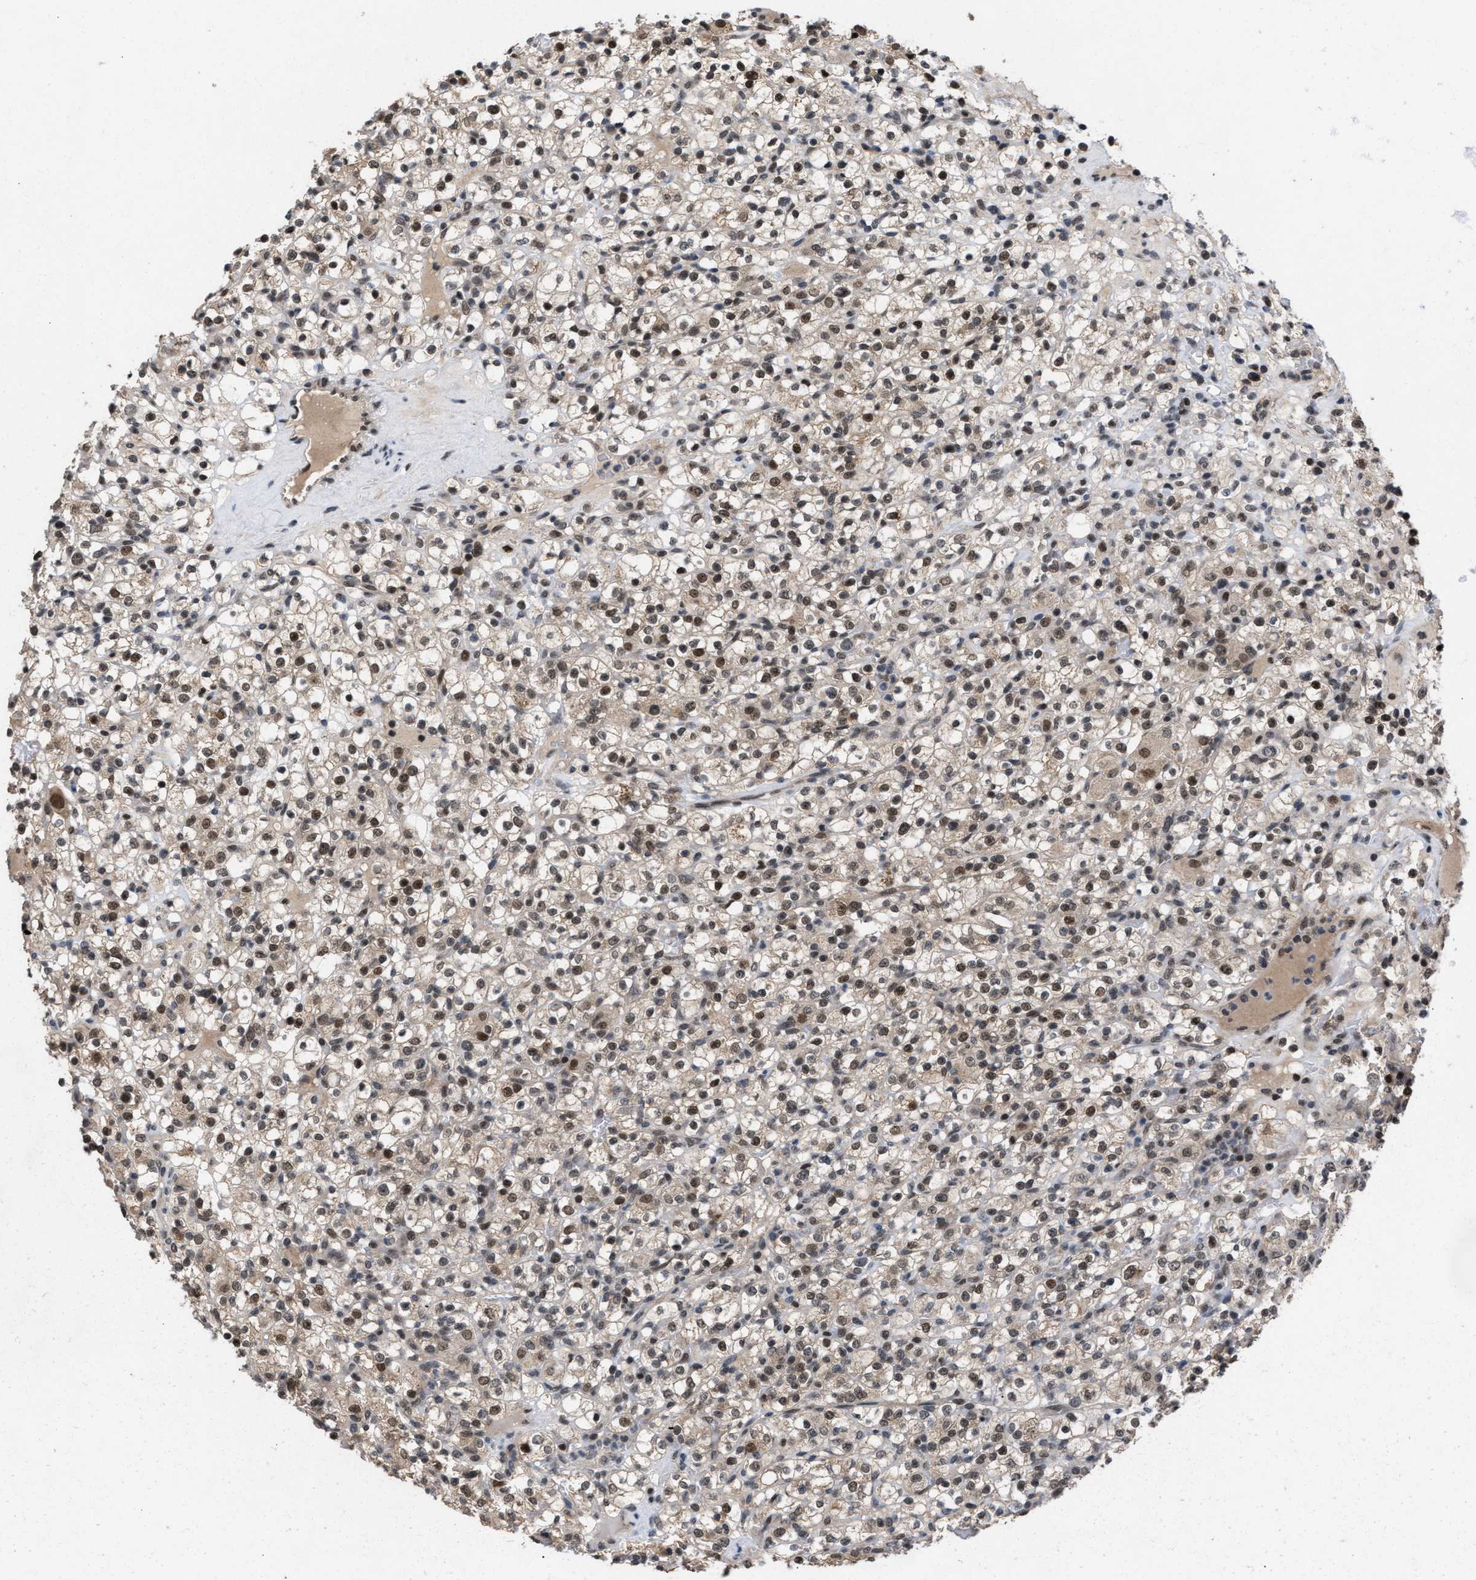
{"staining": {"intensity": "moderate", "quantity": ">75%", "location": "nuclear"}, "tissue": "renal cancer", "cell_type": "Tumor cells", "image_type": "cancer", "snomed": [{"axis": "morphology", "description": "Normal tissue, NOS"}, {"axis": "morphology", "description": "Adenocarcinoma, NOS"}, {"axis": "topography", "description": "Kidney"}], "caption": "This photomicrograph shows immunohistochemistry (IHC) staining of renal adenocarcinoma, with medium moderate nuclear staining in about >75% of tumor cells.", "gene": "C9orf78", "patient": {"sex": "female", "age": 72}}